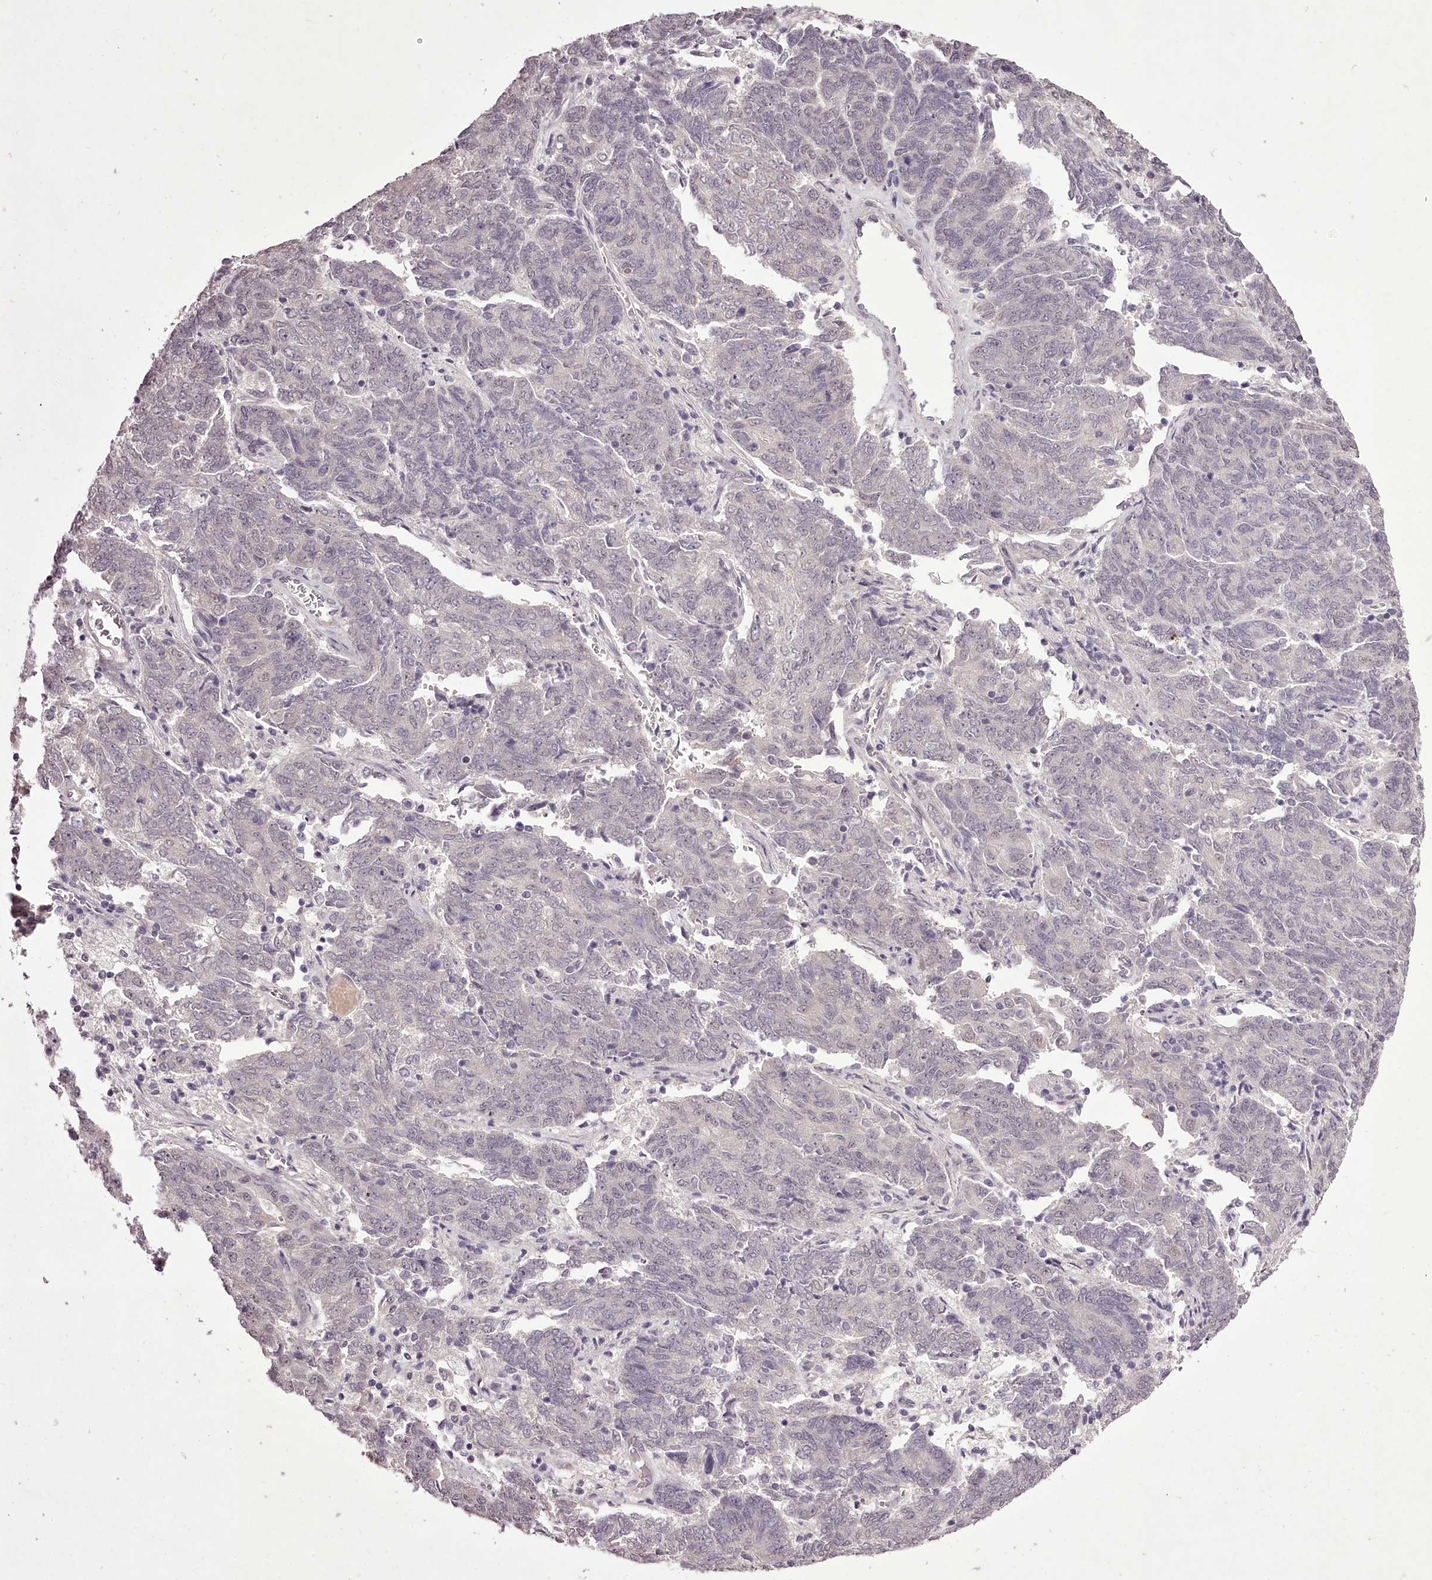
{"staining": {"intensity": "negative", "quantity": "none", "location": "none"}, "tissue": "endometrial cancer", "cell_type": "Tumor cells", "image_type": "cancer", "snomed": [{"axis": "morphology", "description": "Adenocarcinoma, NOS"}, {"axis": "topography", "description": "Endometrium"}], "caption": "Tumor cells are negative for brown protein staining in endometrial cancer (adenocarcinoma).", "gene": "C1orf56", "patient": {"sex": "female", "age": 80}}